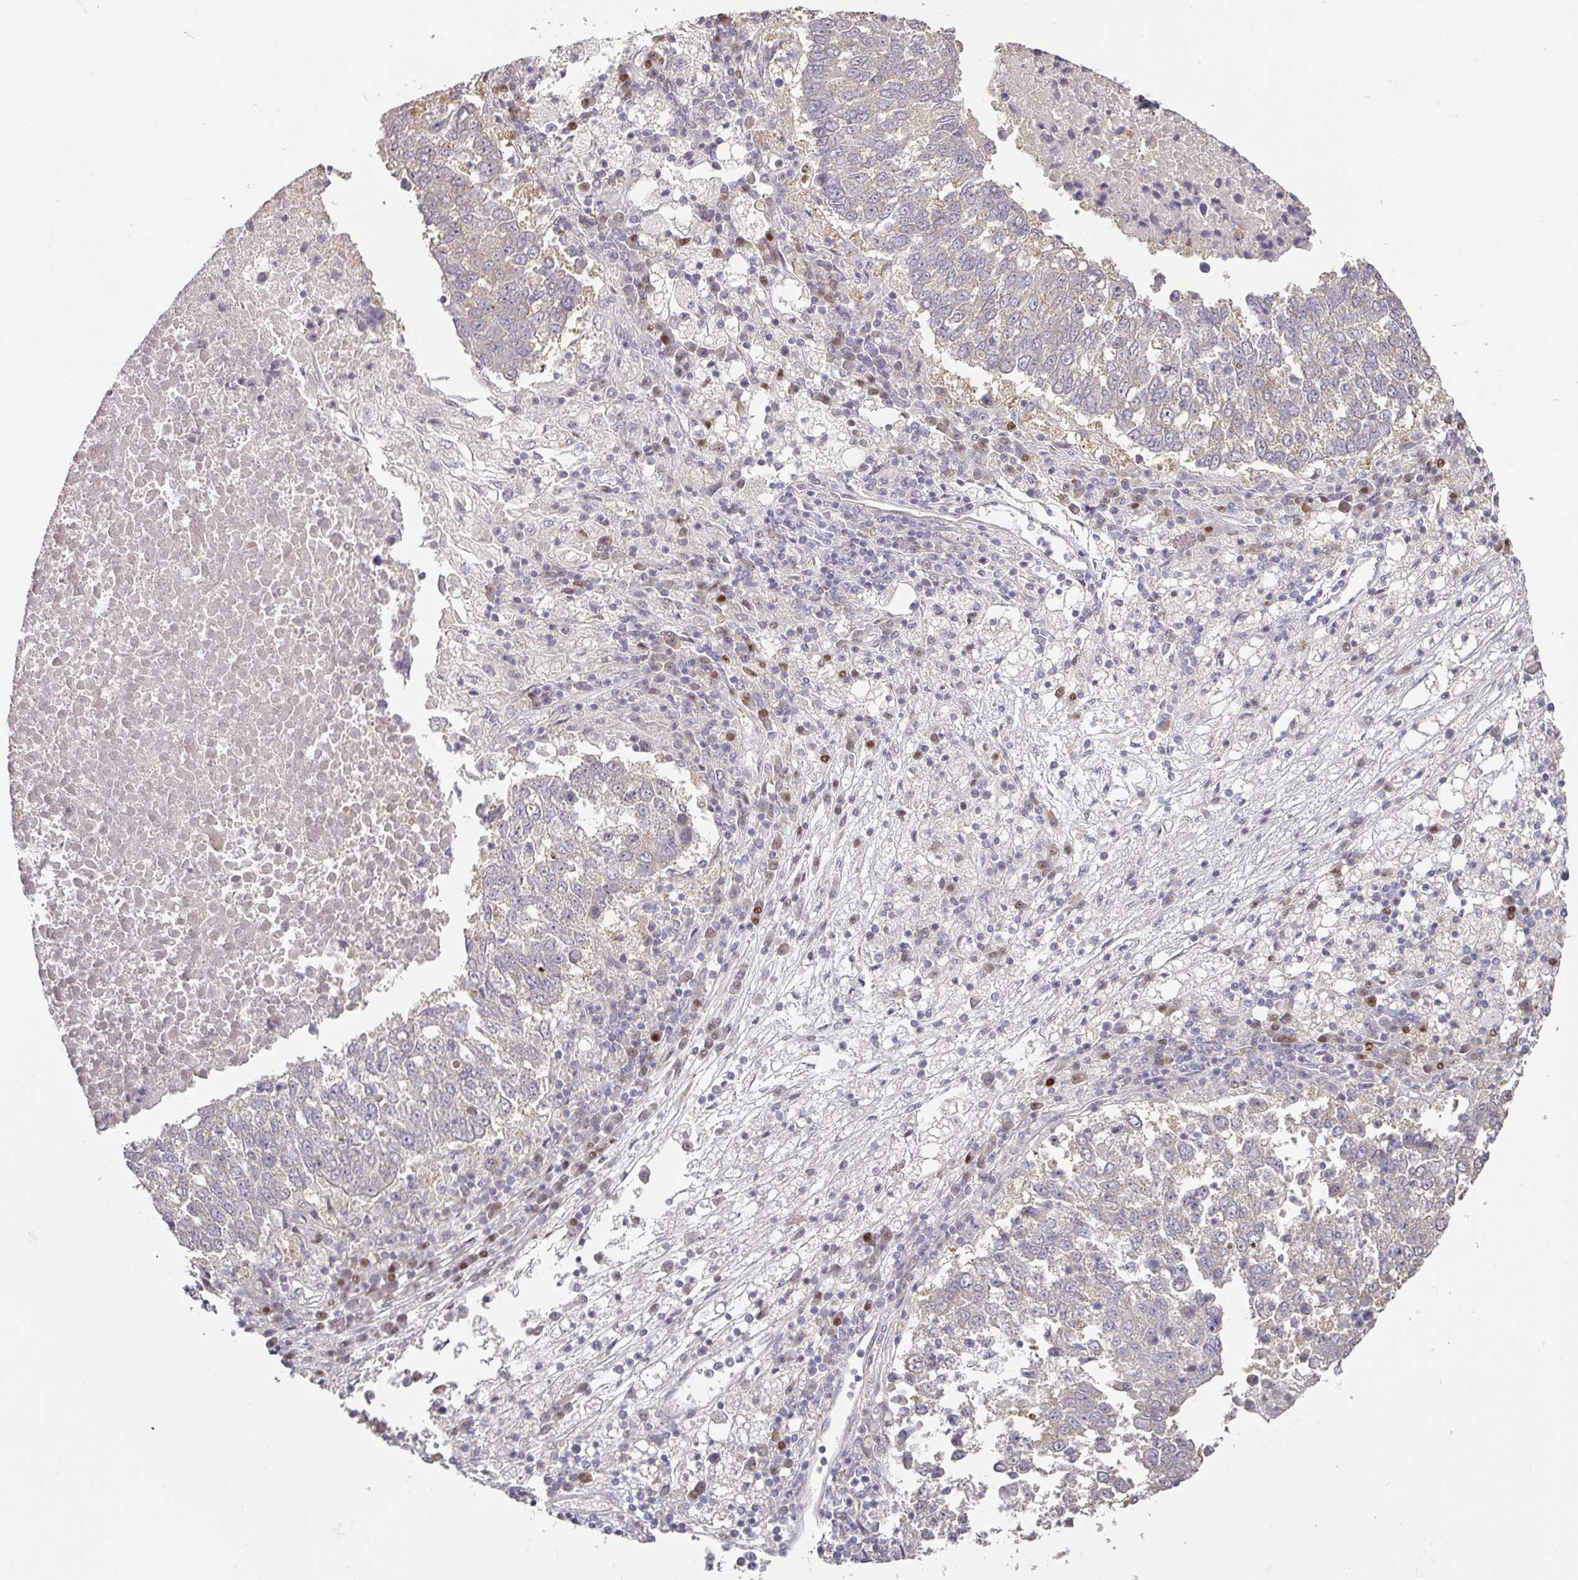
{"staining": {"intensity": "negative", "quantity": "none", "location": "none"}, "tissue": "lung cancer", "cell_type": "Tumor cells", "image_type": "cancer", "snomed": [{"axis": "morphology", "description": "Squamous cell carcinoma, NOS"}, {"axis": "topography", "description": "Lung"}], "caption": "Tumor cells show no significant staining in lung cancer (squamous cell carcinoma).", "gene": "ZBTB6", "patient": {"sex": "male", "age": 73}}